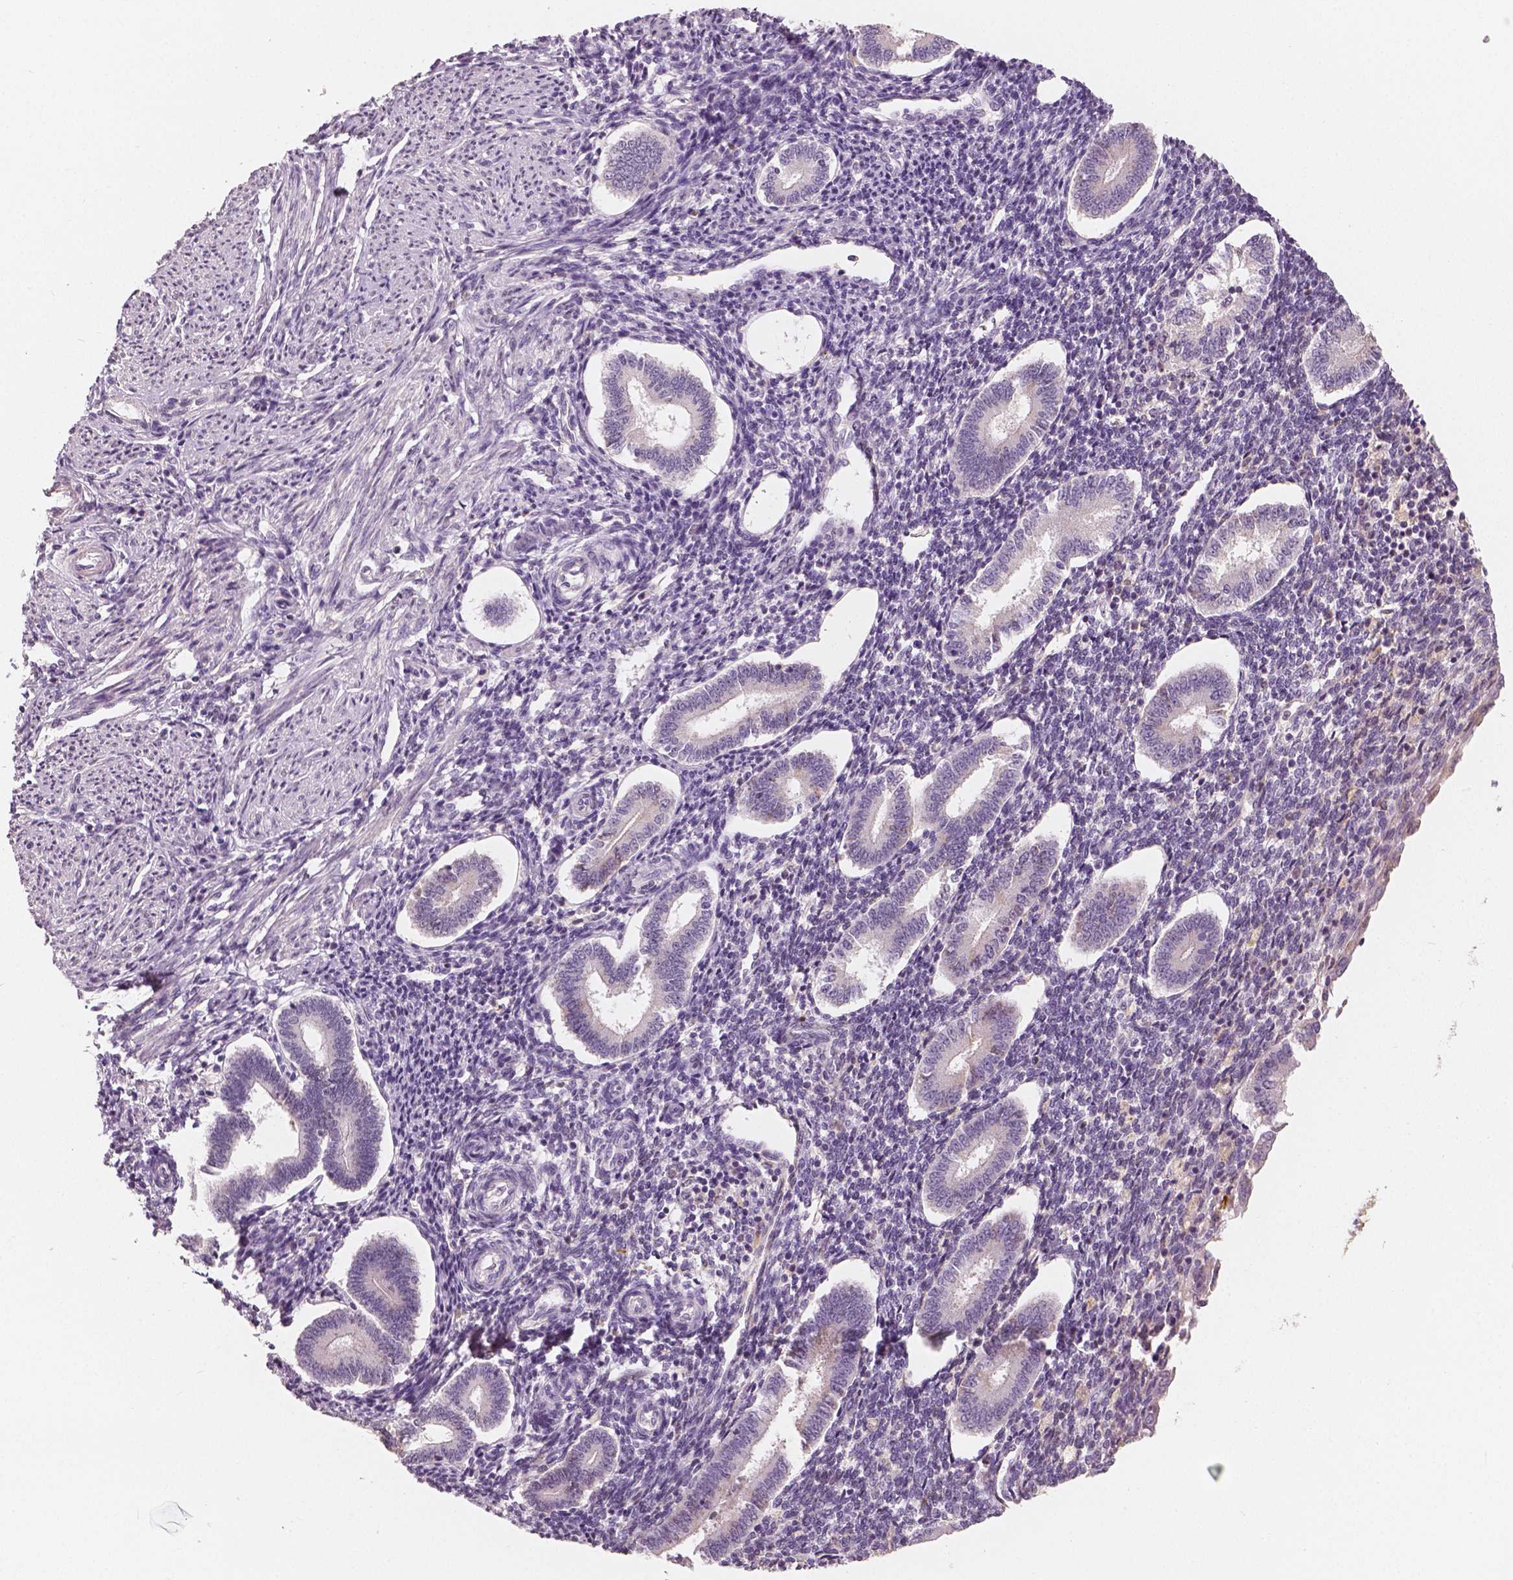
{"staining": {"intensity": "negative", "quantity": "none", "location": "none"}, "tissue": "endometrium", "cell_type": "Cells in endometrial stroma", "image_type": "normal", "snomed": [{"axis": "morphology", "description": "Normal tissue, NOS"}, {"axis": "topography", "description": "Endometrium"}], "caption": "Immunohistochemical staining of normal human endometrium reveals no significant expression in cells in endometrial stroma. (DAB (3,3'-diaminobenzidine) immunohistochemistry (IHC), high magnification).", "gene": "APOA4", "patient": {"sex": "female", "age": 40}}